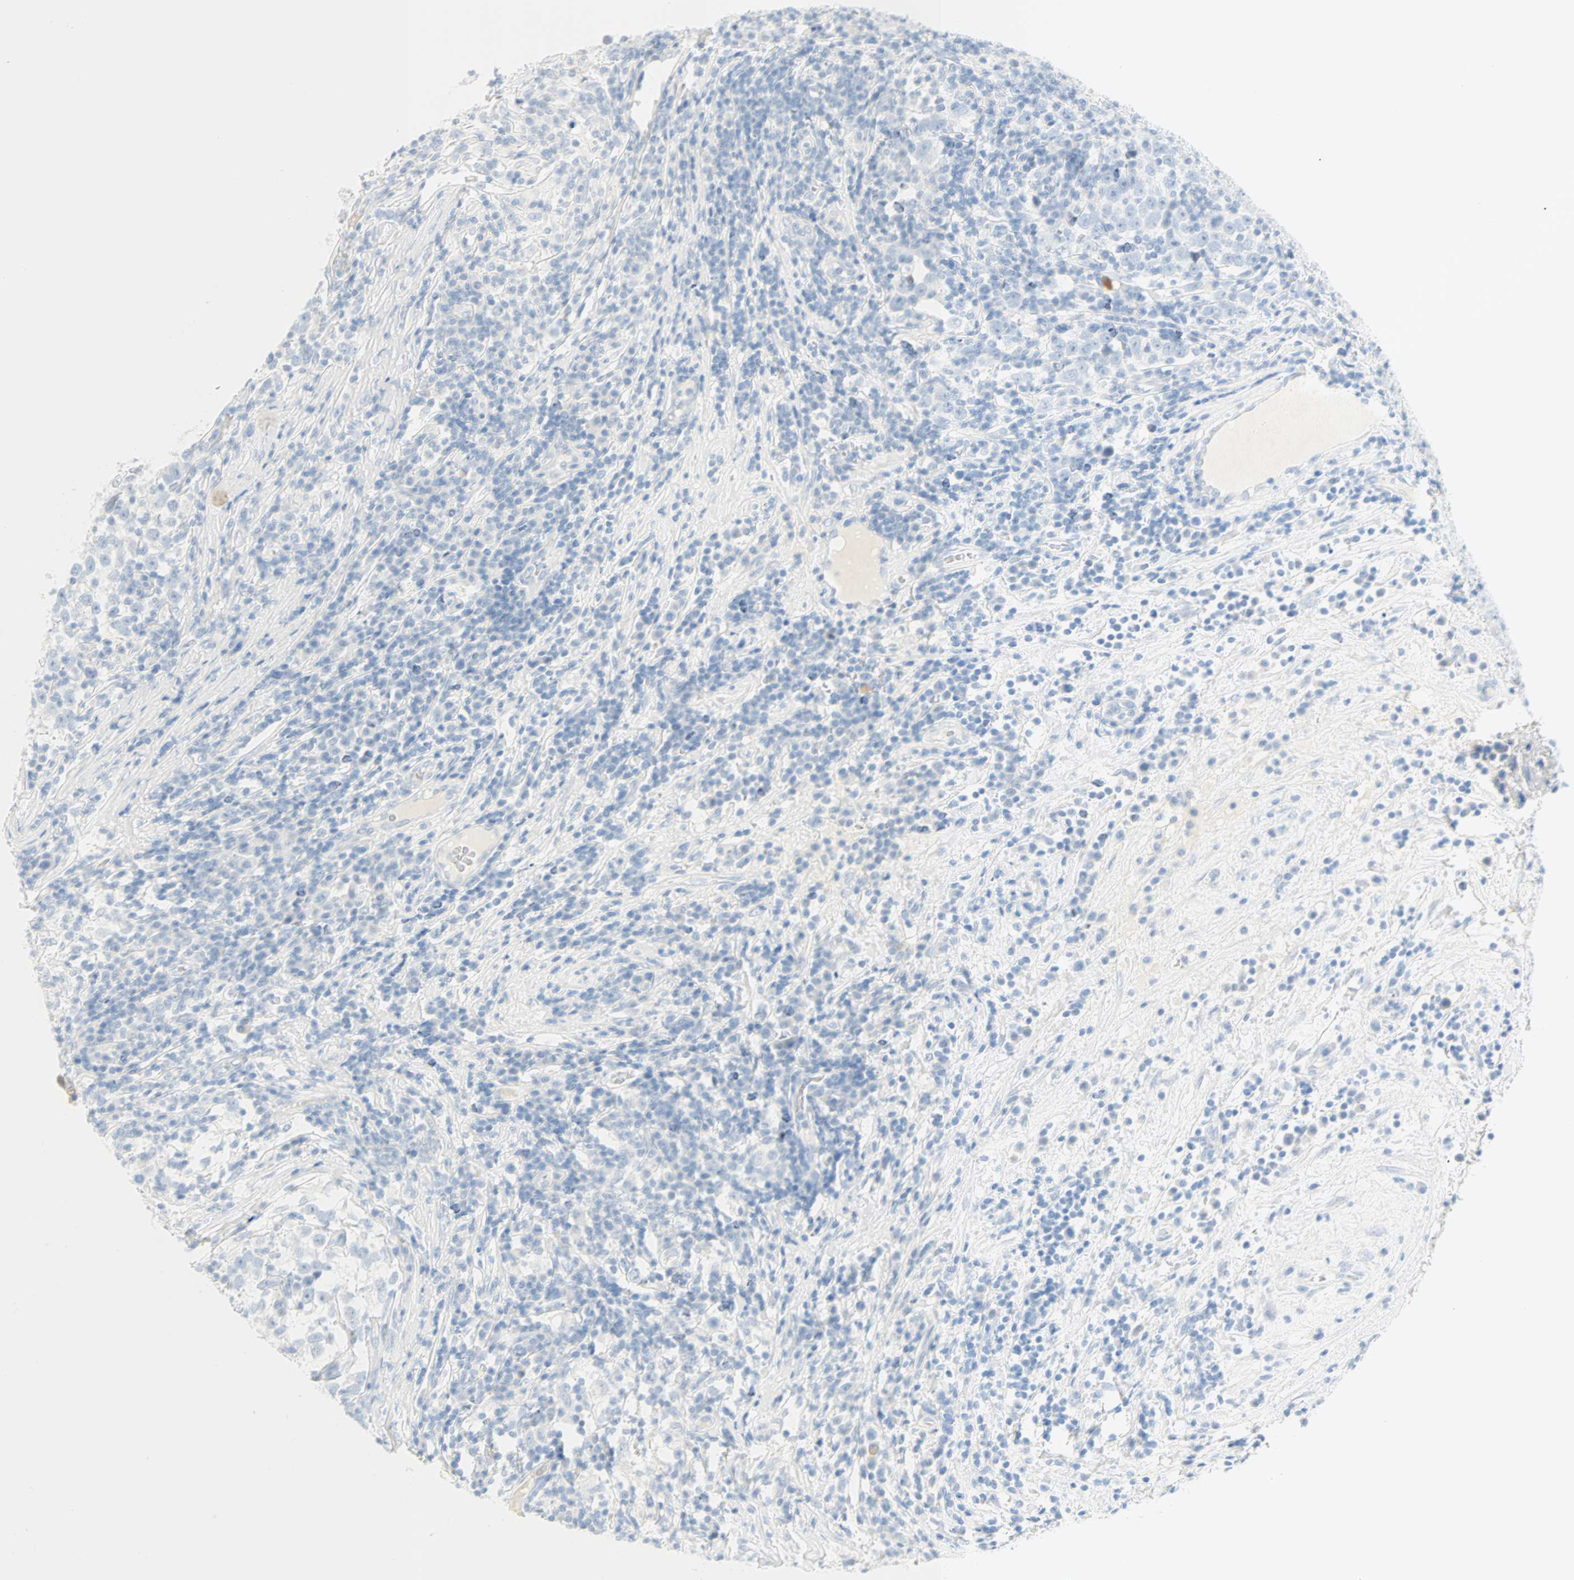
{"staining": {"intensity": "negative", "quantity": "none", "location": "none"}, "tissue": "testis cancer", "cell_type": "Tumor cells", "image_type": "cancer", "snomed": [{"axis": "morphology", "description": "Seminoma, NOS"}, {"axis": "topography", "description": "Testis"}], "caption": "Immunohistochemistry (IHC) image of neoplastic tissue: testis cancer (seminoma) stained with DAB (3,3'-diaminobenzidine) exhibits no significant protein staining in tumor cells.", "gene": "SELENBP1", "patient": {"sex": "male", "age": 43}}